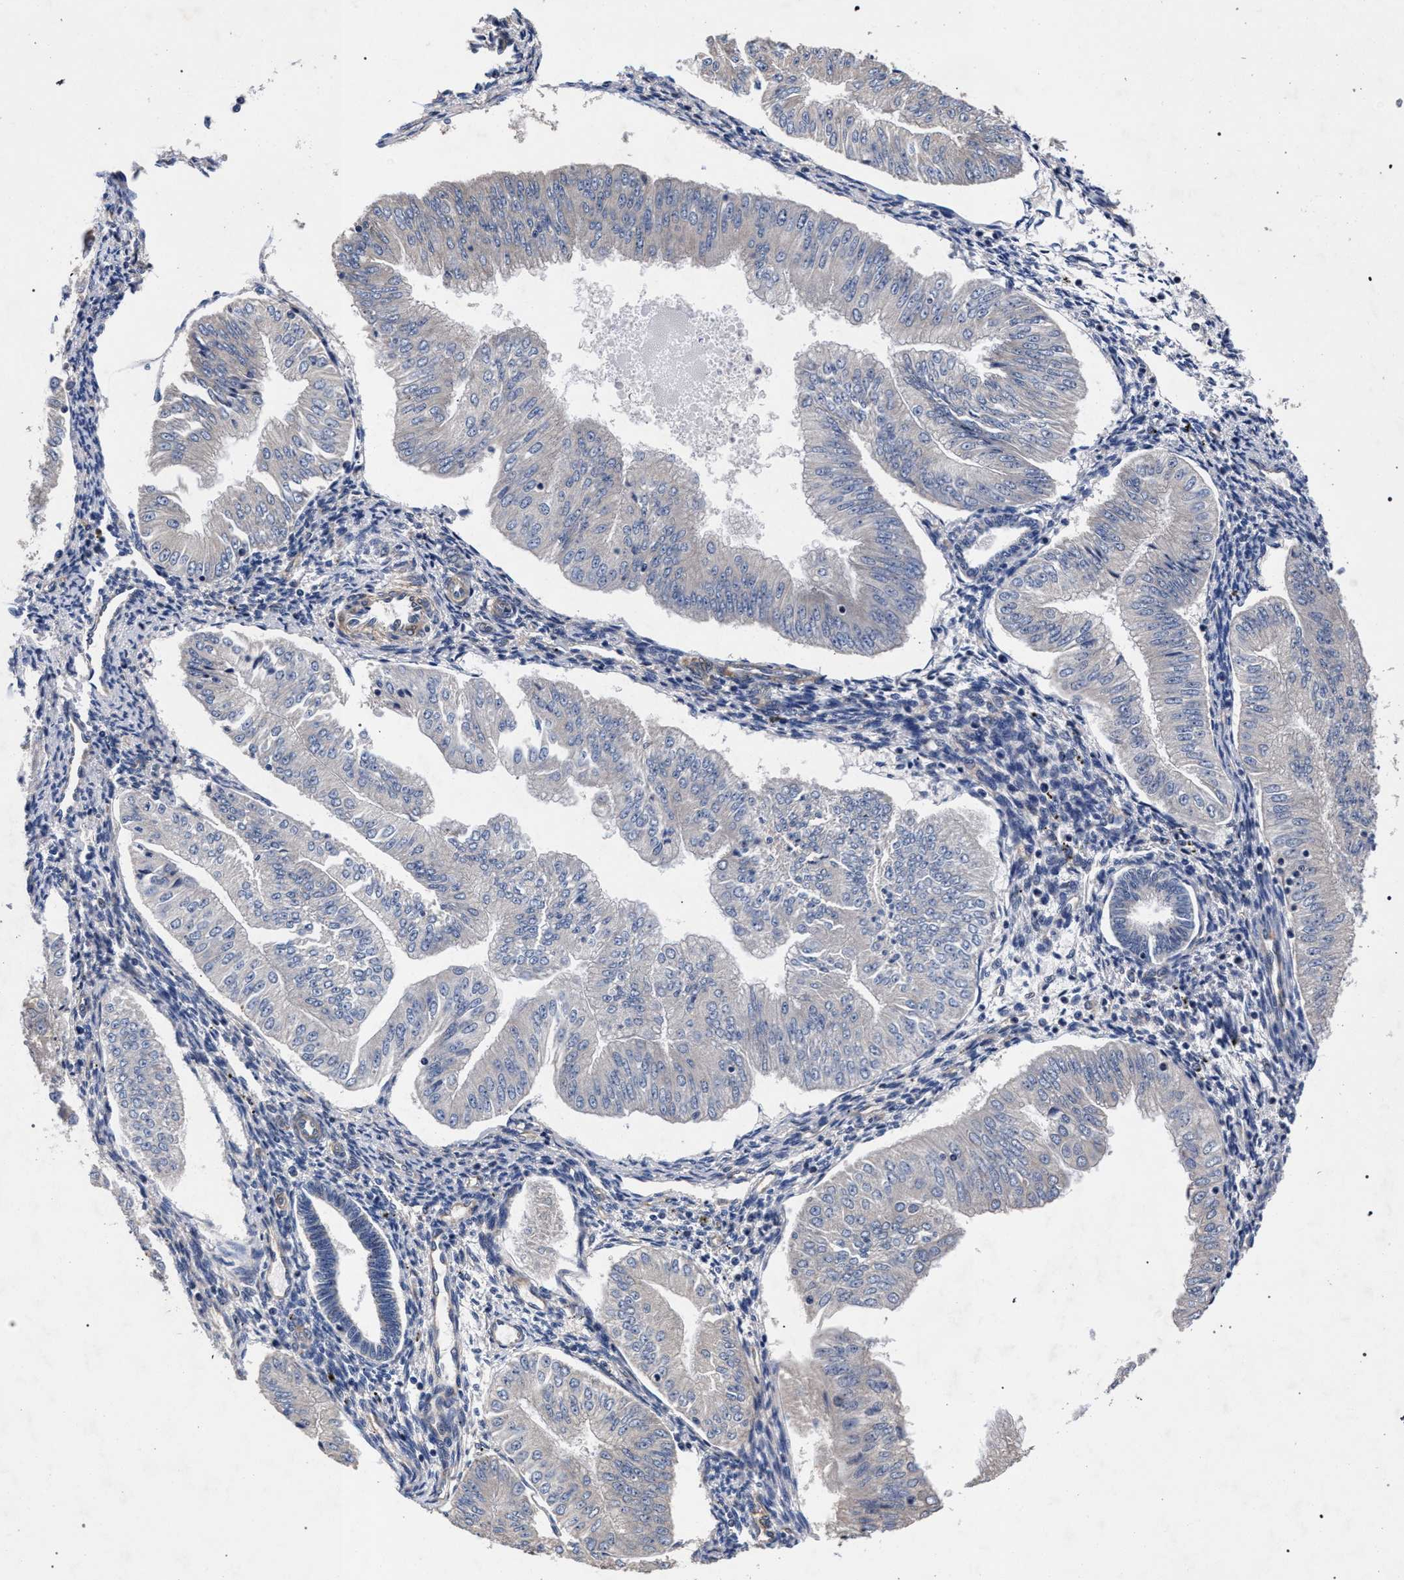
{"staining": {"intensity": "negative", "quantity": "none", "location": "none"}, "tissue": "endometrial cancer", "cell_type": "Tumor cells", "image_type": "cancer", "snomed": [{"axis": "morphology", "description": "Normal tissue, NOS"}, {"axis": "morphology", "description": "Adenocarcinoma, NOS"}, {"axis": "topography", "description": "Endometrium"}], "caption": "Immunohistochemistry (IHC) of human endometrial cancer demonstrates no expression in tumor cells. Brightfield microscopy of immunohistochemistry stained with DAB (brown) and hematoxylin (blue), captured at high magnification.", "gene": "CFAP95", "patient": {"sex": "female", "age": 53}}